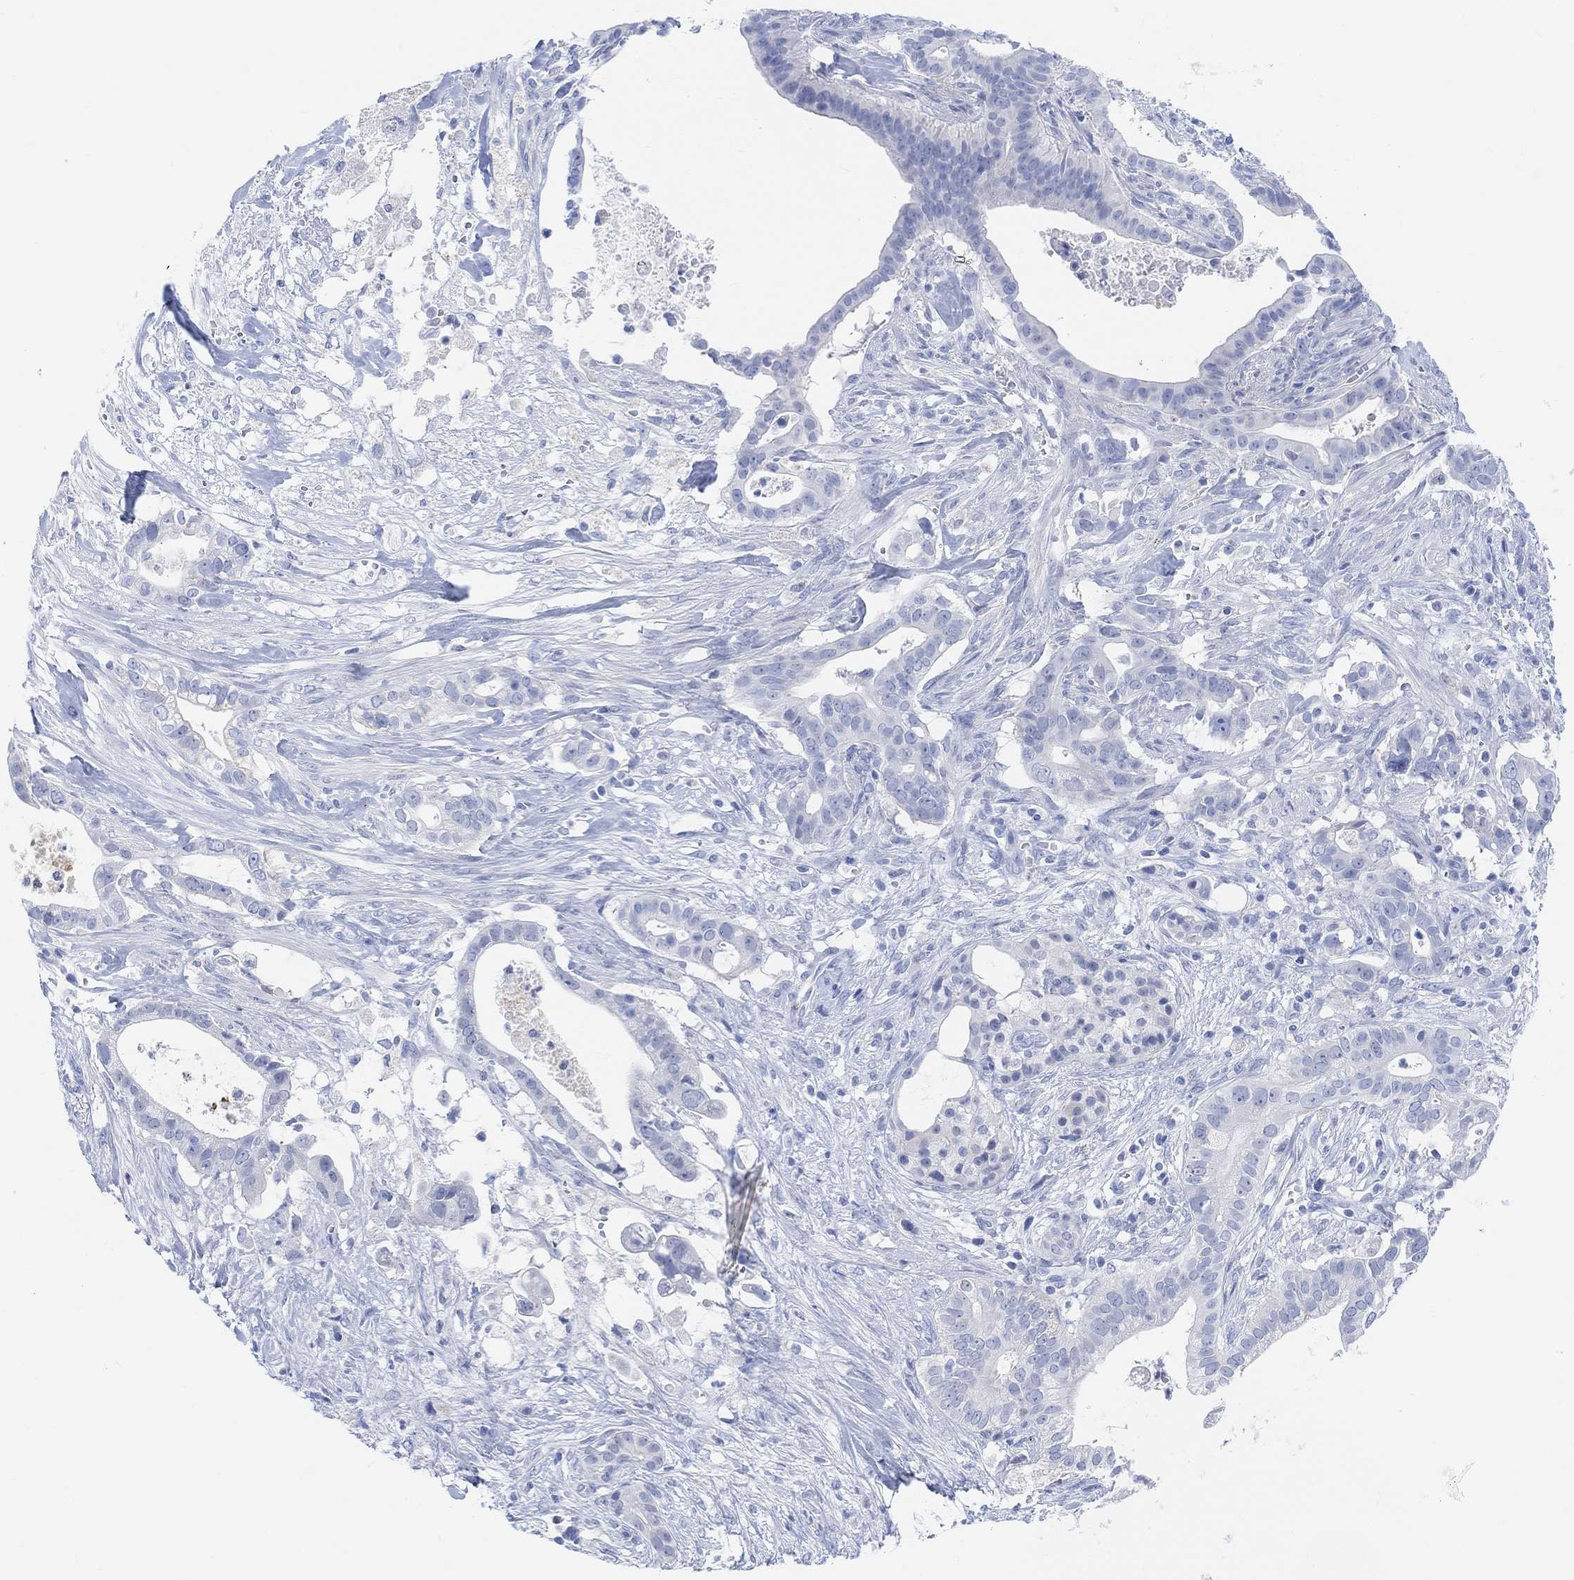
{"staining": {"intensity": "negative", "quantity": "none", "location": "none"}, "tissue": "pancreatic cancer", "cell_type": "Tumor cells", "image_type": "cancer", "snomed": [{"axis": "morphology", "description": "Adenocarcinoma, NOS"}, {"axis": "topography", "description": "Pancreas"}], "caption": "This is an immunohistochemistry photomicrograph of pancreatic cancer. There is no positivity in tumor cells.", "gene": "ENO4", "patient": {"sex": "male", "age": 61}}